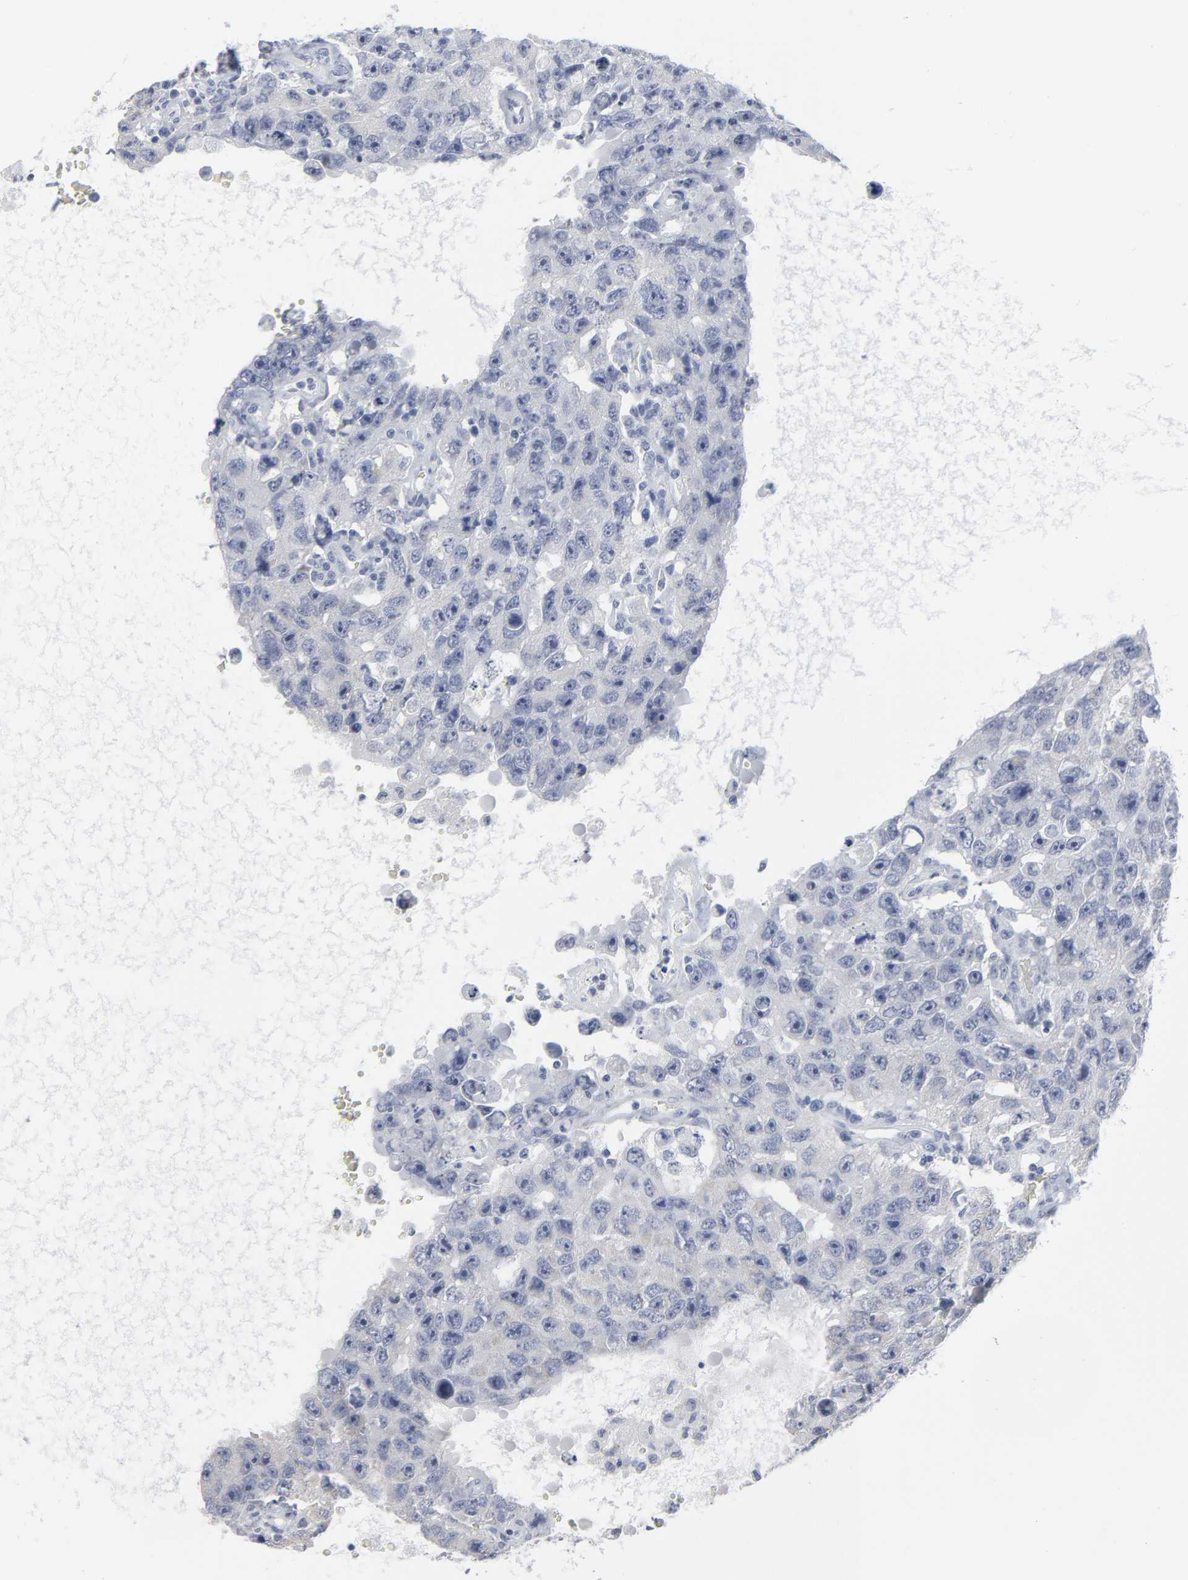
{"staining": {"intensity": "negative", "quantity": "none", "location": "none"}, "tissue": "testis cancer", "cell_type": "Tumor cells", "image_type": "cancer", "snomed": [{"axis": "morphology", "description": "Carcinoma, Embryonal, NOS"}, {"axis": "topography", "description": "Testis"}], "caption": "Testis cancer stained for a protein using IHC reveals no positivity tumor cells.", "gene": "PAGE1", "patient": {"sex": "male", "age": 26}}